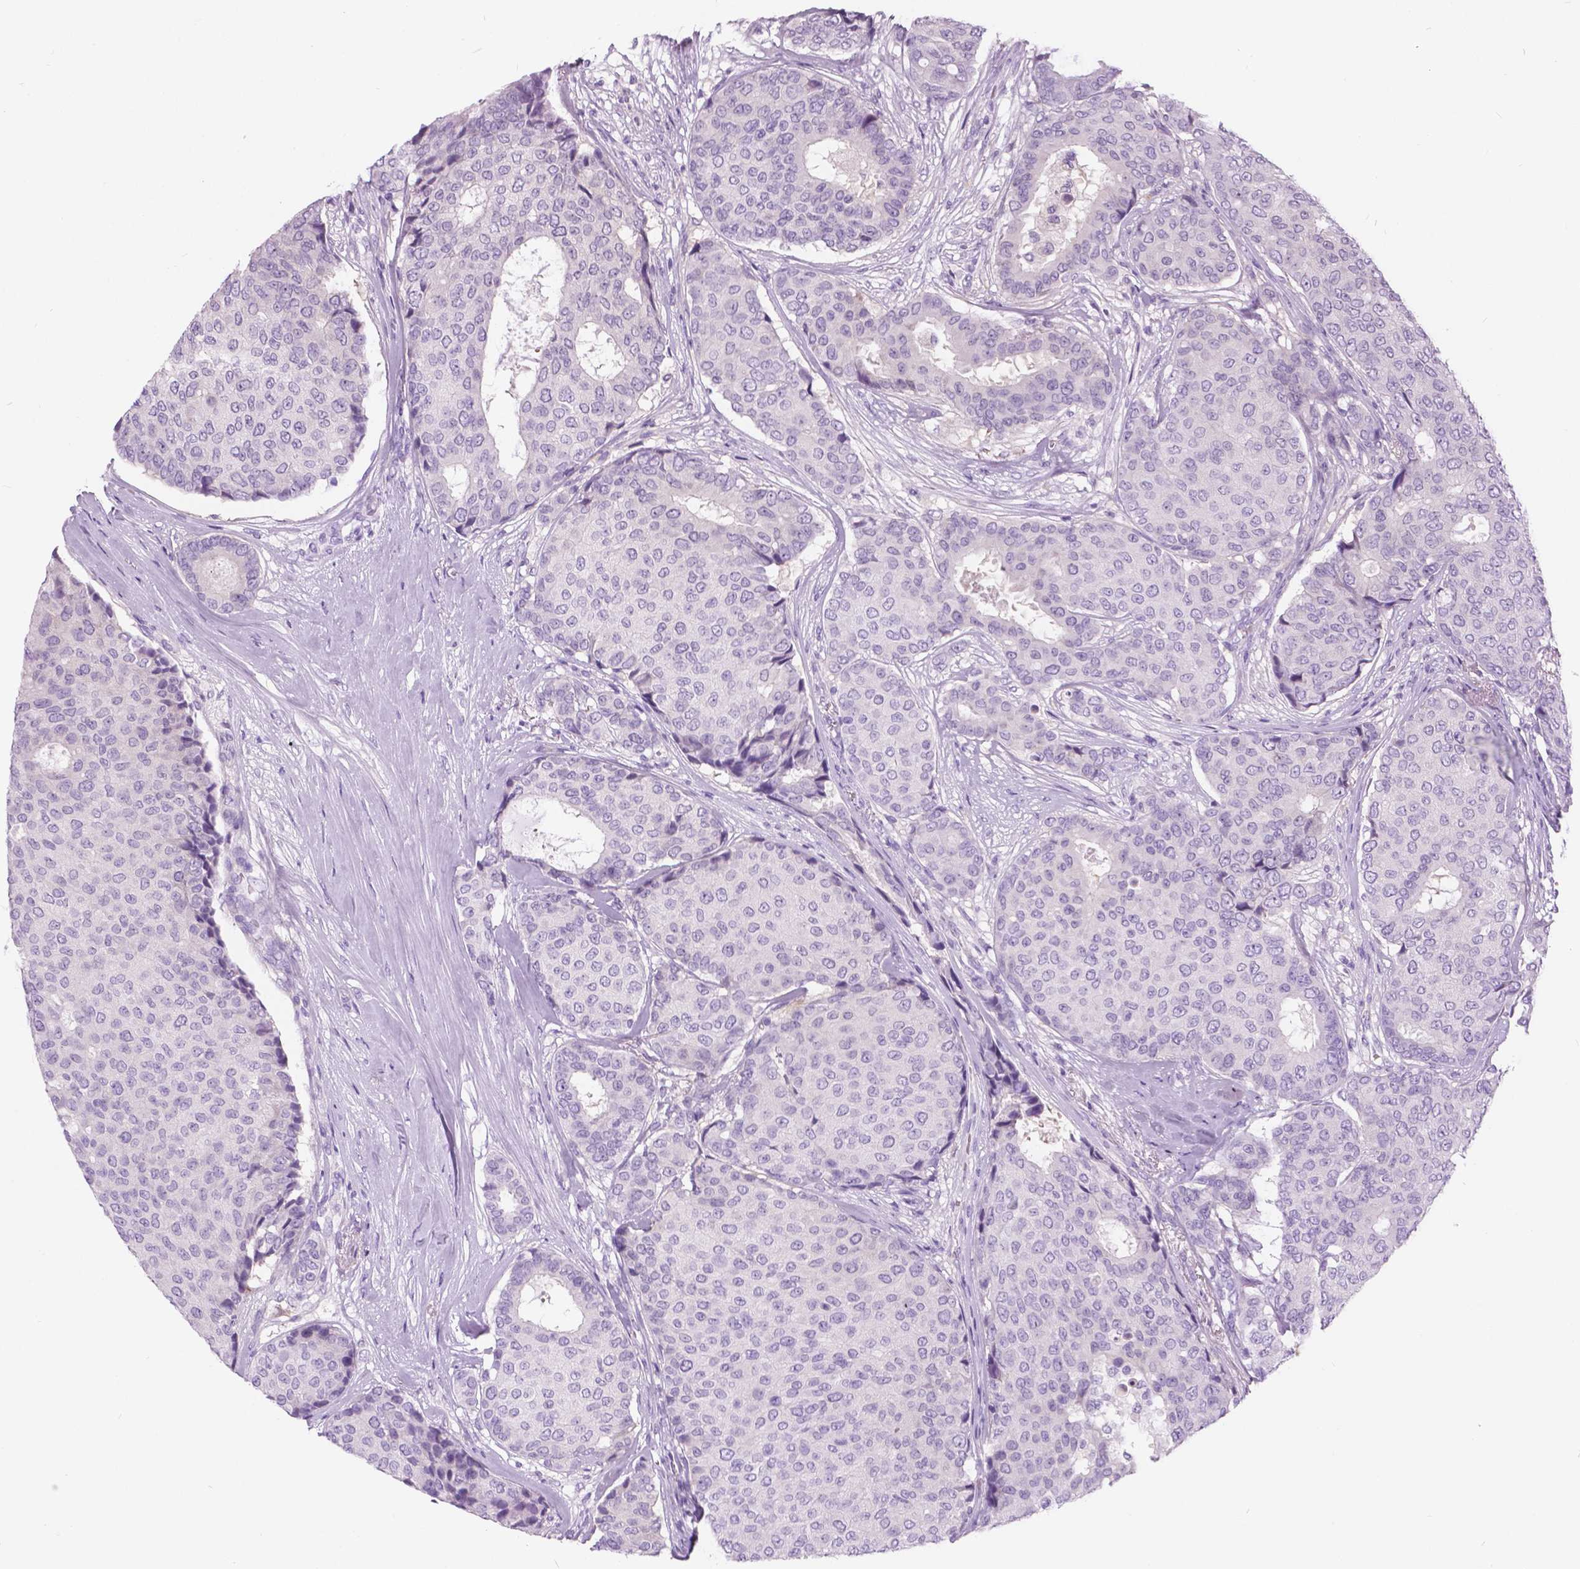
{"staining": {"intensity": "negative", "quantity": "none", "location": "none"}, "tissue": "breast cancer", "cell_type": "Tumor cells", "image_type": "cancer", "snomed": [{"axis": "morphology", "description": "Duct carcinoma"}, {"axis": "topography", "description": "Breast"}], "caption": "The histopathology image demonstrates no staining of tumor cells in infiltrating ductal carcinoma (breast).", "gene": "TP53TG5", "patient": {"sex": "female", "age": 75}}